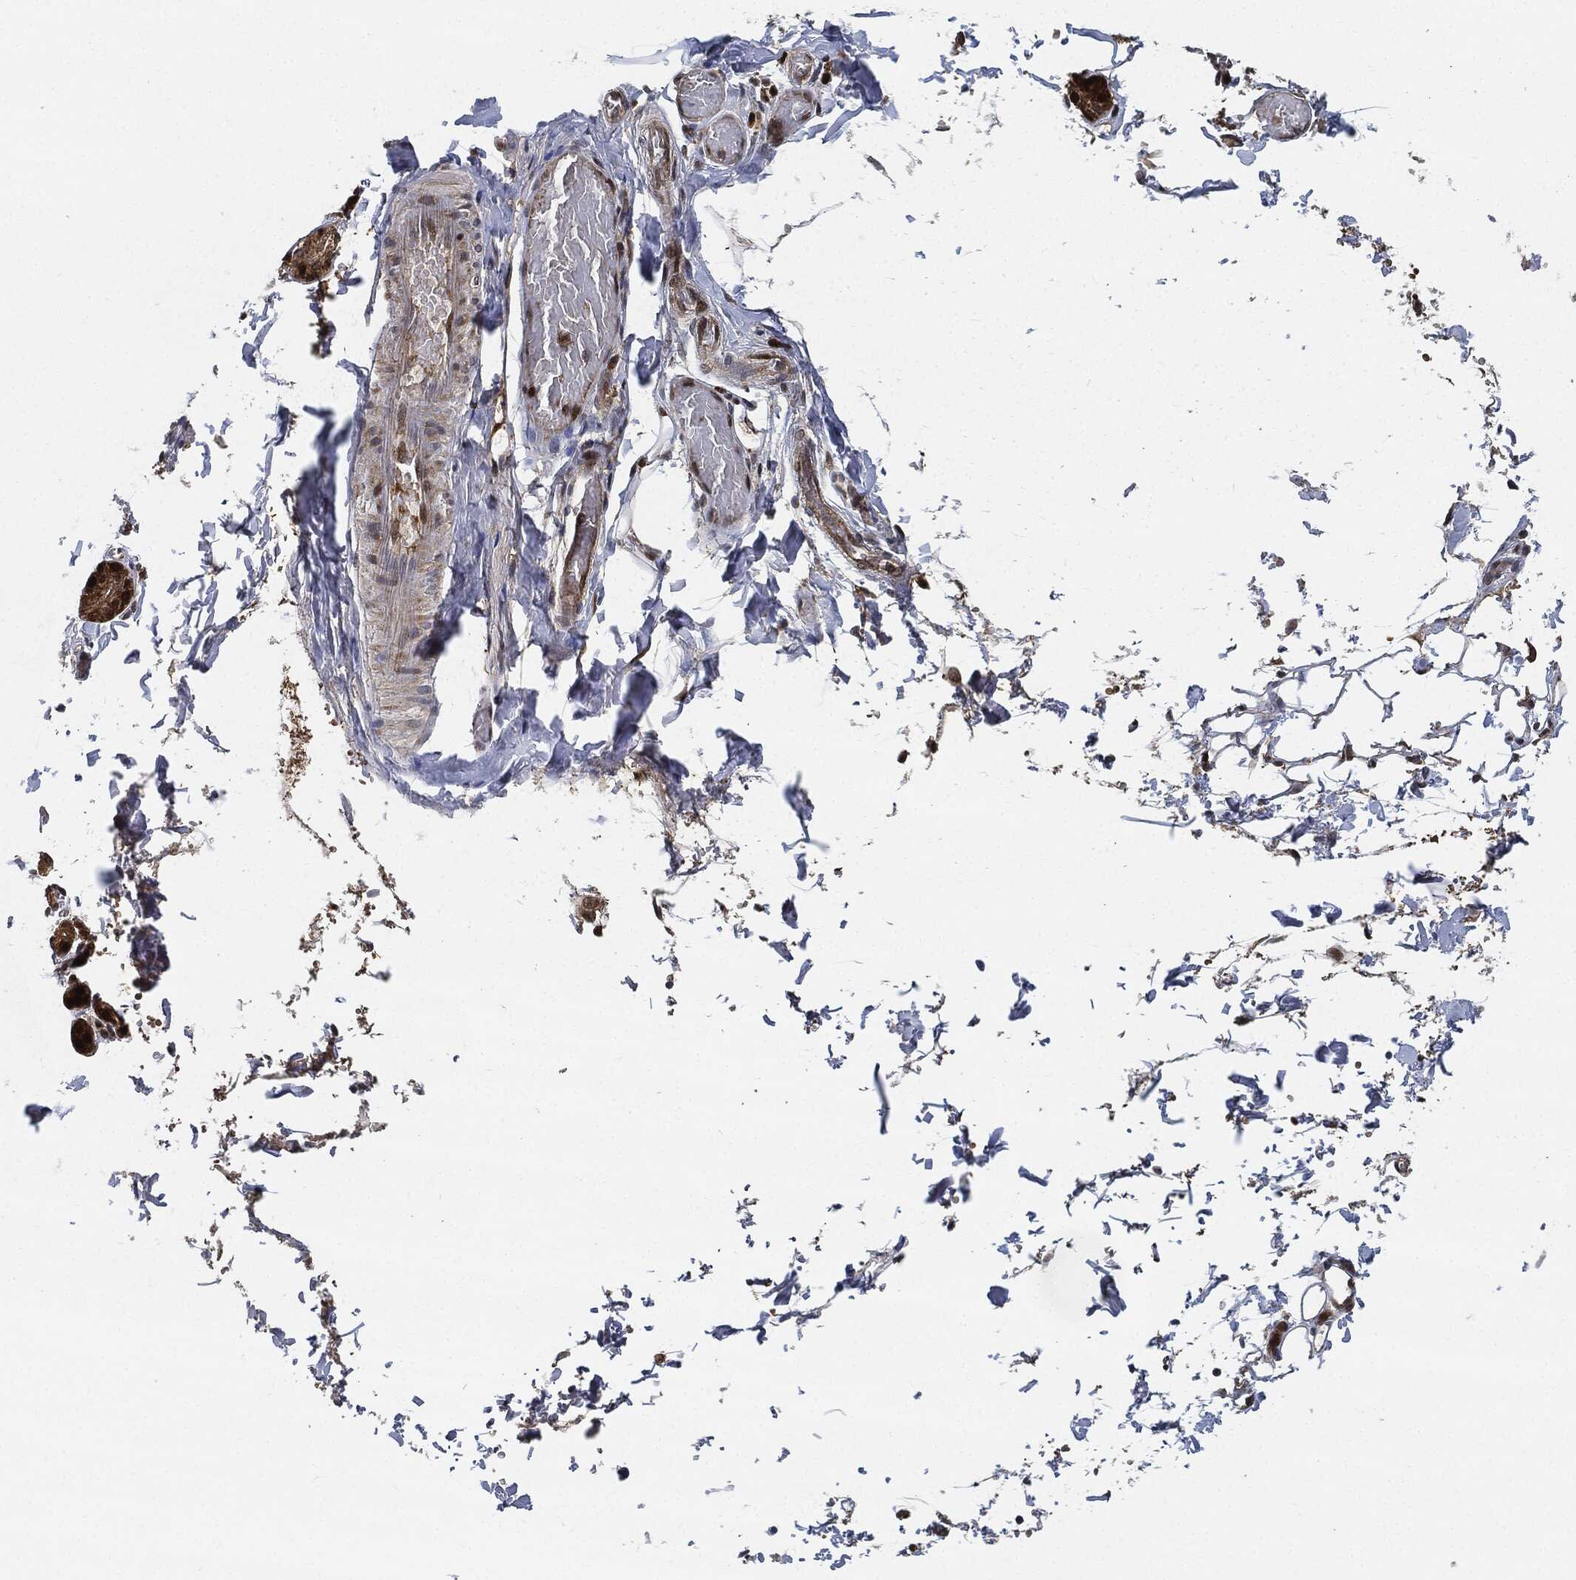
{"staining": {"intensity": "strong", "quantity": ">75%", "location": "cytoplasmic/membranous"}, "tissue": "salivary gland", "cell_type": "Glandular cells", "image_type": "normal", "snomed": [{"axis": "morphology", "description": "Normal tissue, NOS"}, {"axis": "topography", "description": "Salivary gland"}, {"axis": "topography", "description": "Peripheral nerve tissue"}], "caption": "A brown stain highlights strong cytoplasmic/membranous expression of a protein in glandular cells of normal salivary gland.", "gene": "RNASEL", "patient": {"sex": "male", "age": 71}}